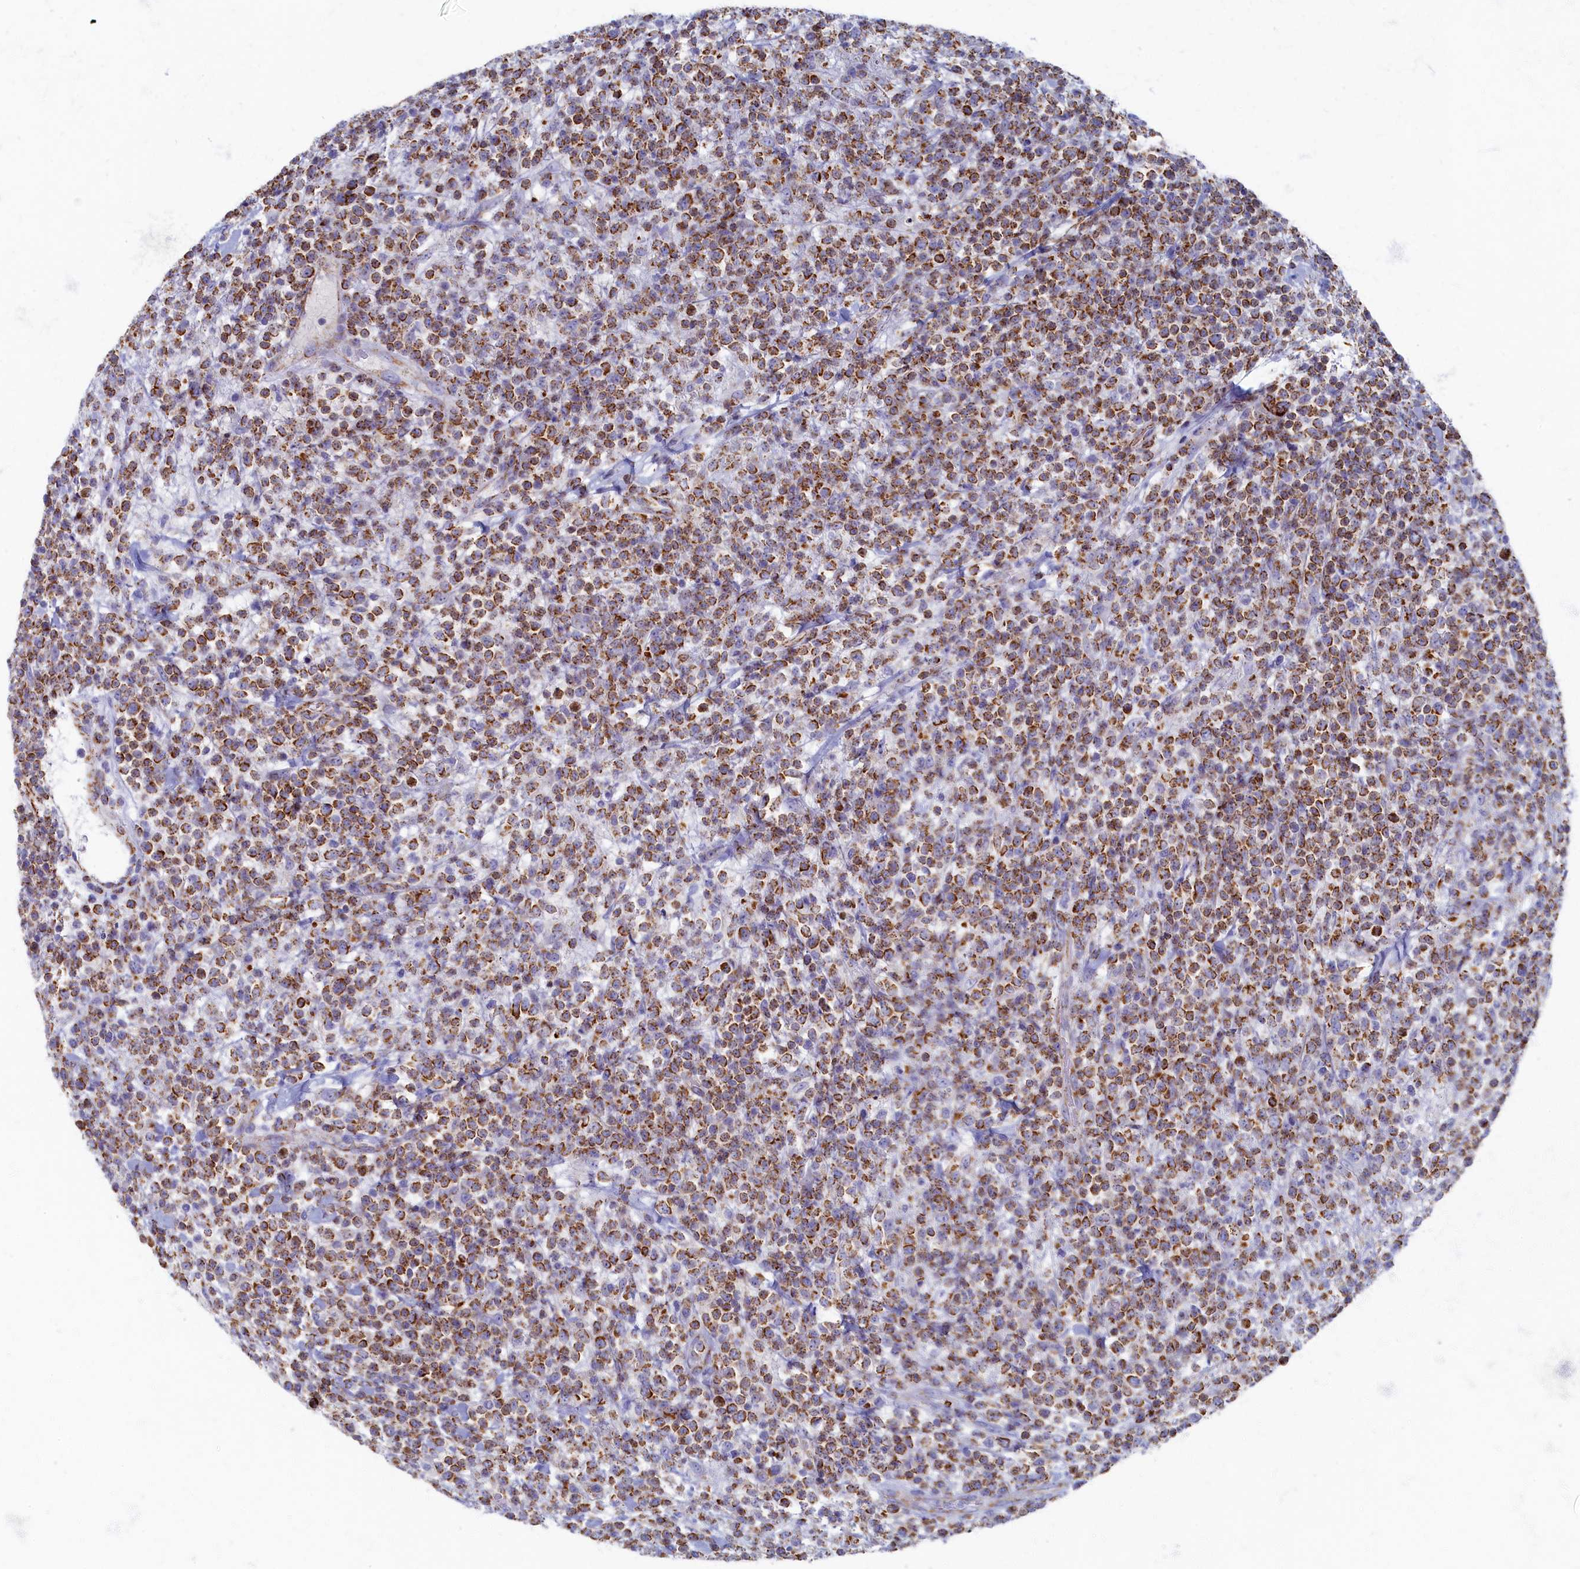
{"staining": {"intensity": "moderate", "quantity": ">75%", "location": "cytoplasmic/membranous"}, "tissue": "lymphoma", "cell_type": "Tumor cells", "image_type": "cancer", "snomed": [{"axis": "morphology", "description": "Malignant lymphoma, non-Hodgkin's type, High grade"}, {"axis": "topography", "description": "Colon"}], "caption": "Protein analysis of lymphoma tissue reveals moderate cytoplasmic/membranous staining in about >75% of tumor cells. (IHC, brightfield microscopy, high magnification).", "gene": "OCIAD2", "patient": {"sex": "female", "age": 53}}